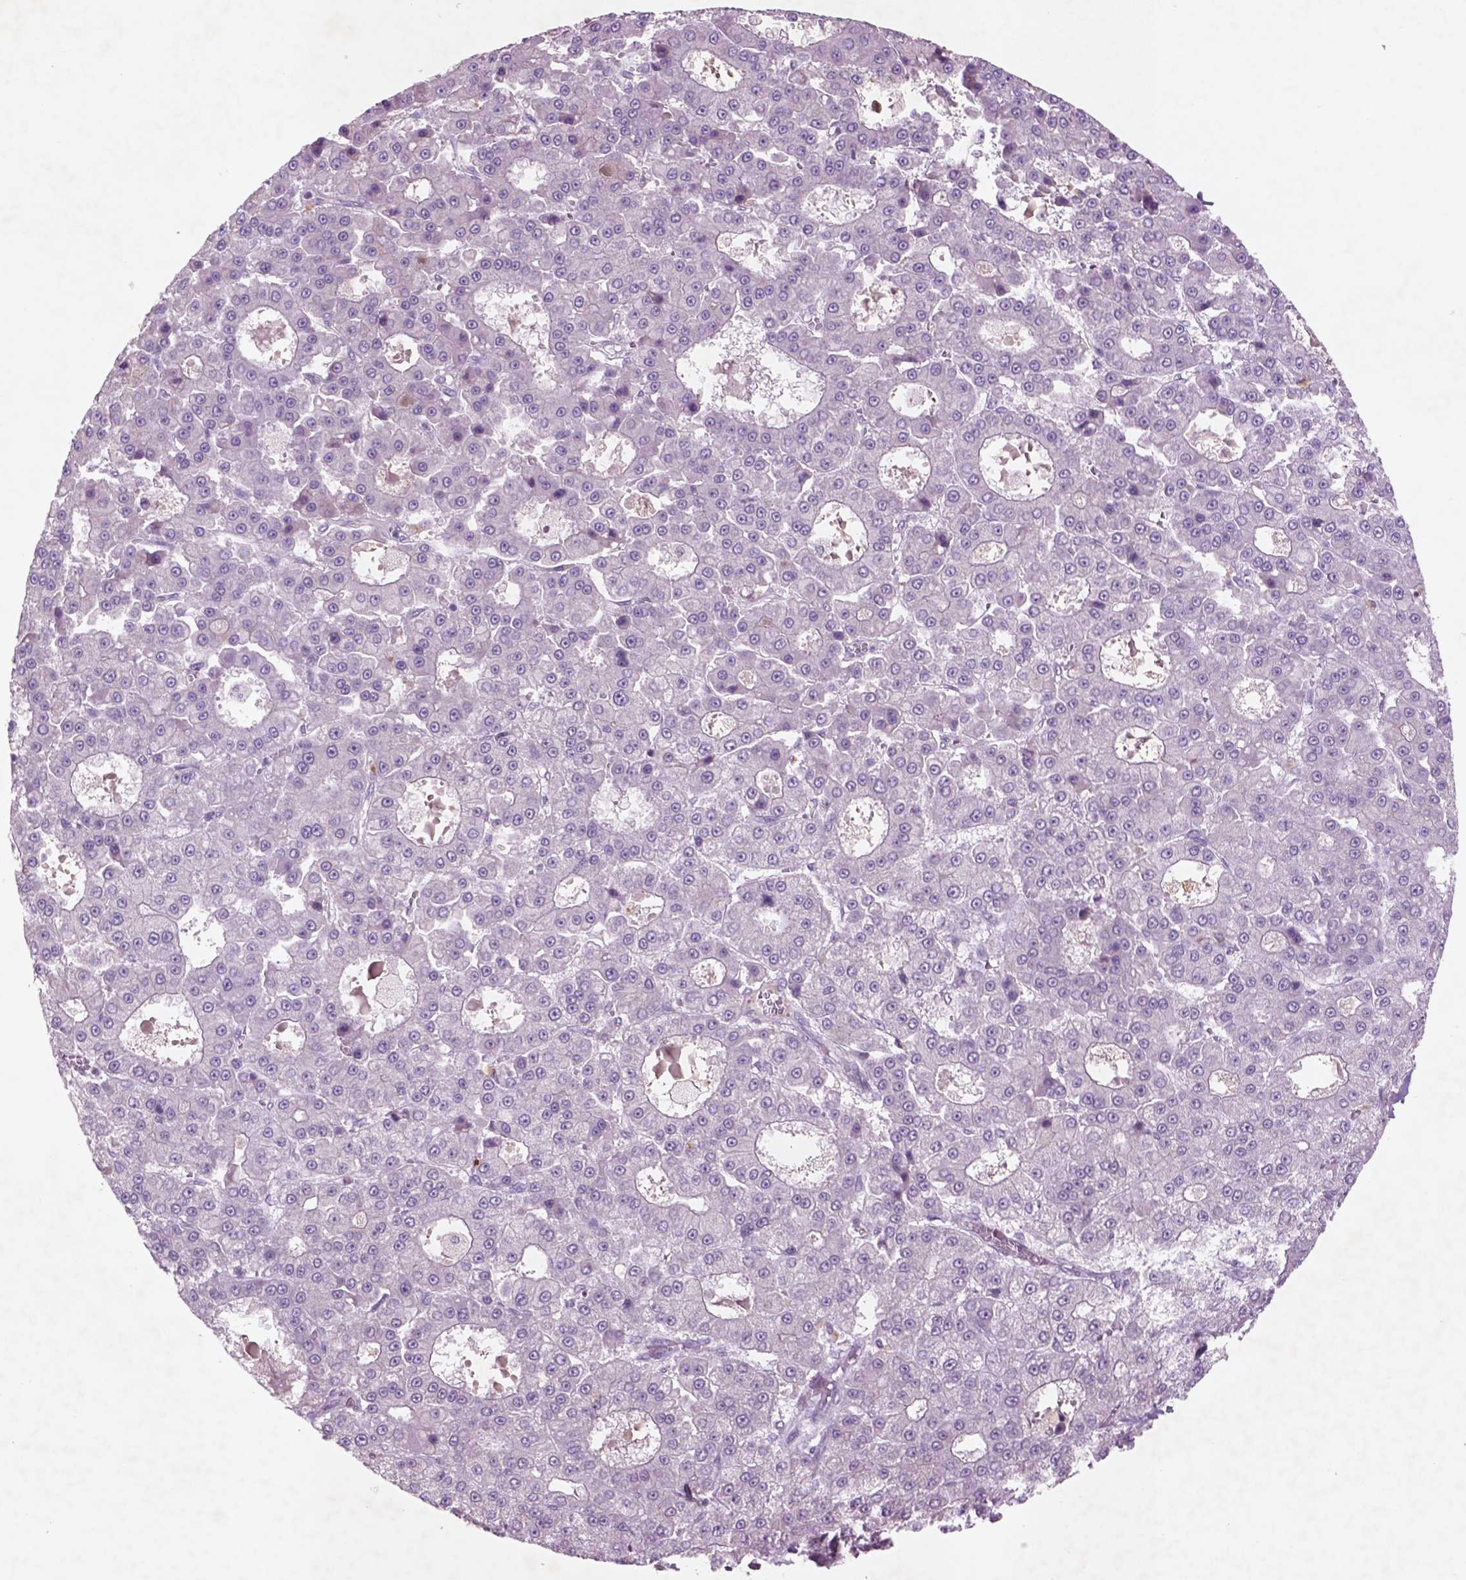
{"staining": {"intensity": "negative", "quantity": "none", "location": "none"}, "tissue": "liver cancer", "cell_type": "Tumor cells", "image_type": "cancer", "snomed": [{"axis": "morphology", "description": "Carcinoma, Hepatocellular, NOS"}, {"axis": "topography", "description": "Liver"}], "caption": "Liver cancer (hepatocellular carcinoma) was stained to show a protein in brown. There is no significant staining in tumor cells. (DAB immunohistochemistry with hematoxylin counter stain).", "gene": "CTR9", "patient": {"sex": "male", "age": 70}}